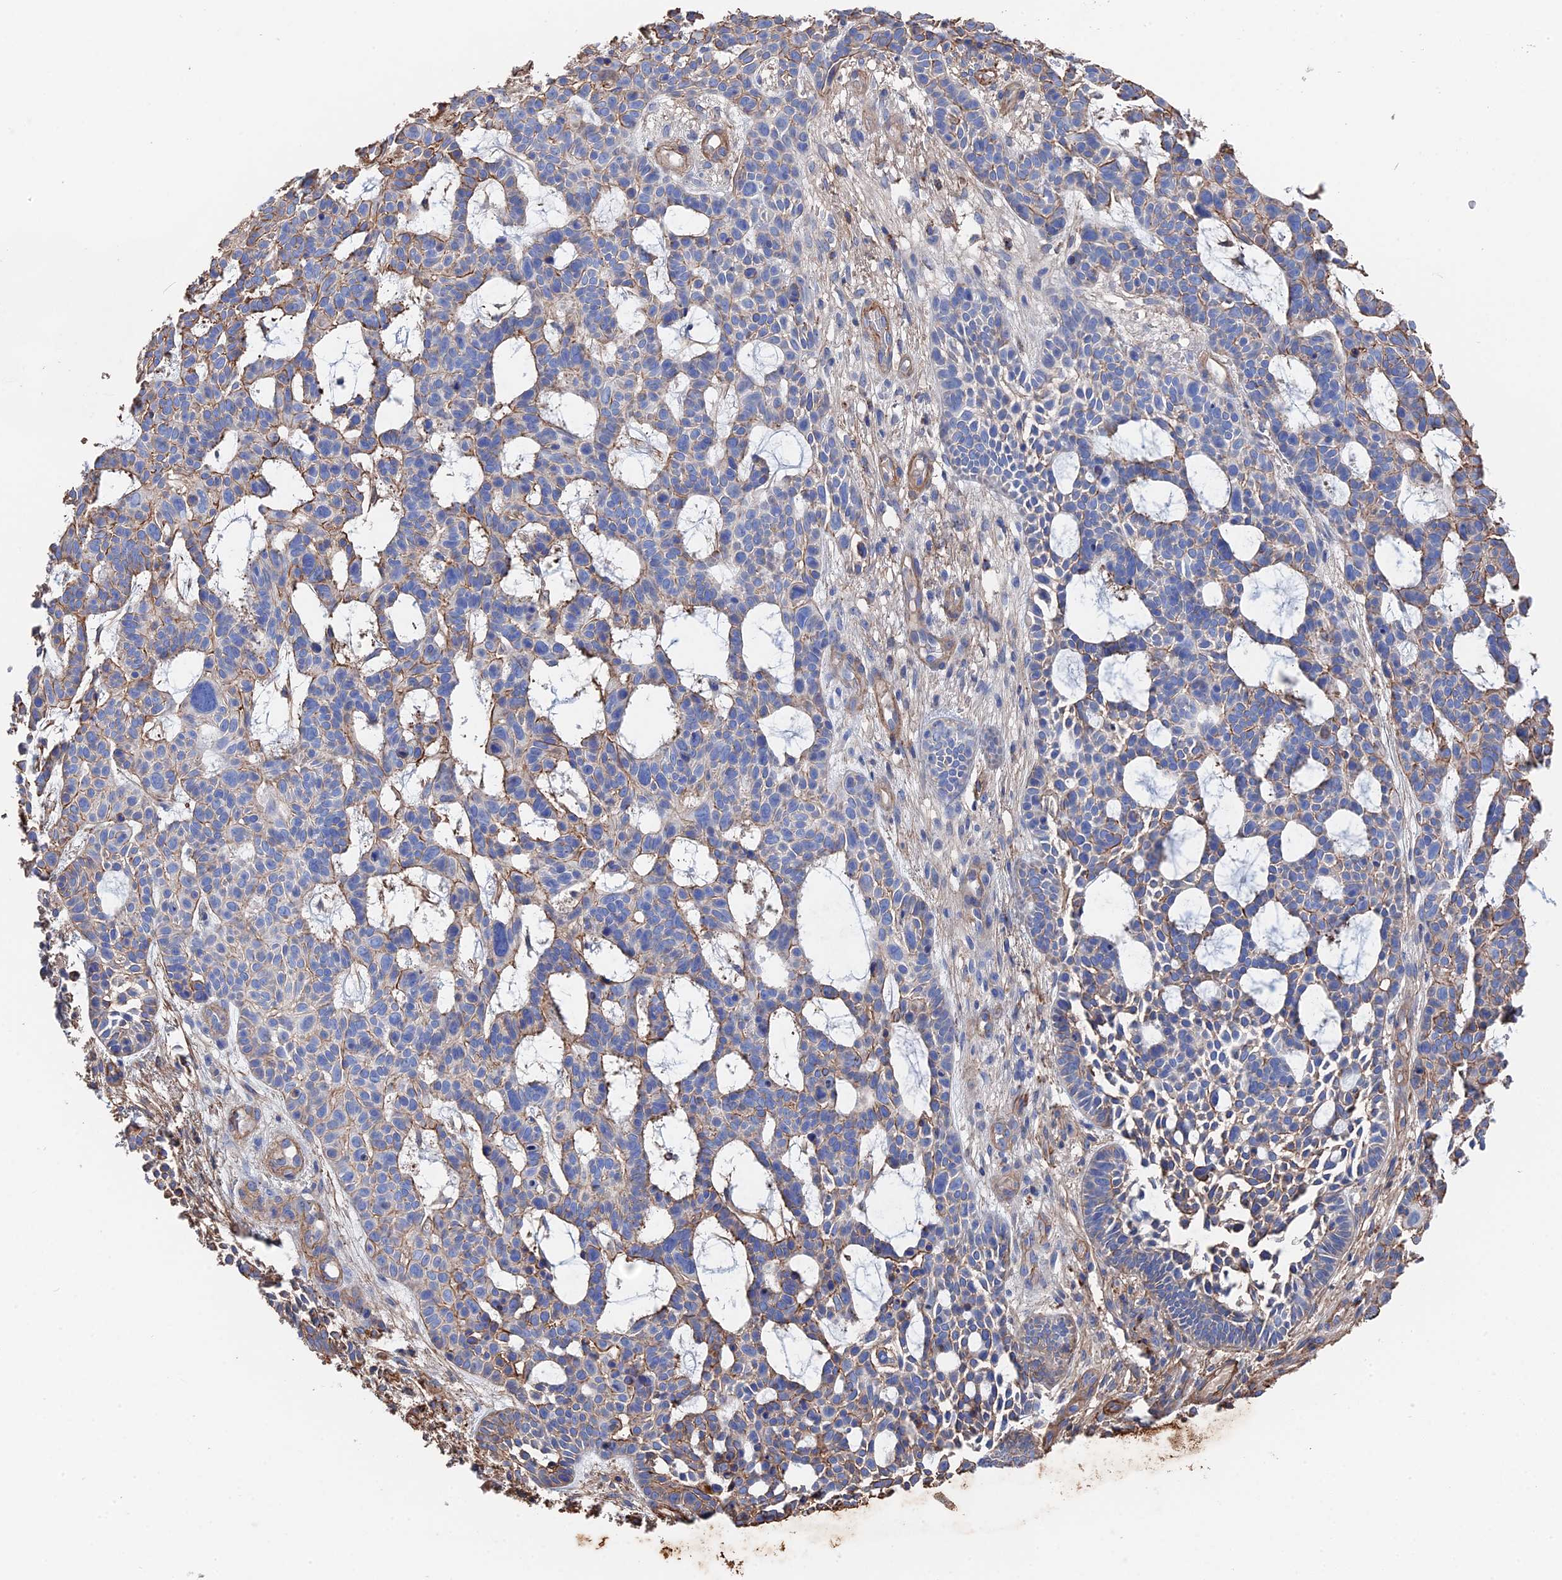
{"staining": {"intensity": "moderate", "quantity": "<25%", "location": "cytoplasmic/membranous"}, "tissue": "skin cancer", "cell_type": "Tumor cells", "image_type": "cancer", "snomed": [{"axis": "morphology", "description": "Basal cell carcinoma"}, {"axis": "topography", "description": "Skin"}], "caption": "Immunohistochemical staining of human basal cell carcinoma (skin) shows low levels of moderate cytoplasmic/membranous protein positivity in about <25% of tumor cells.", "gene": "STRA6", "patient": {"sex": "male", "age": 89}}